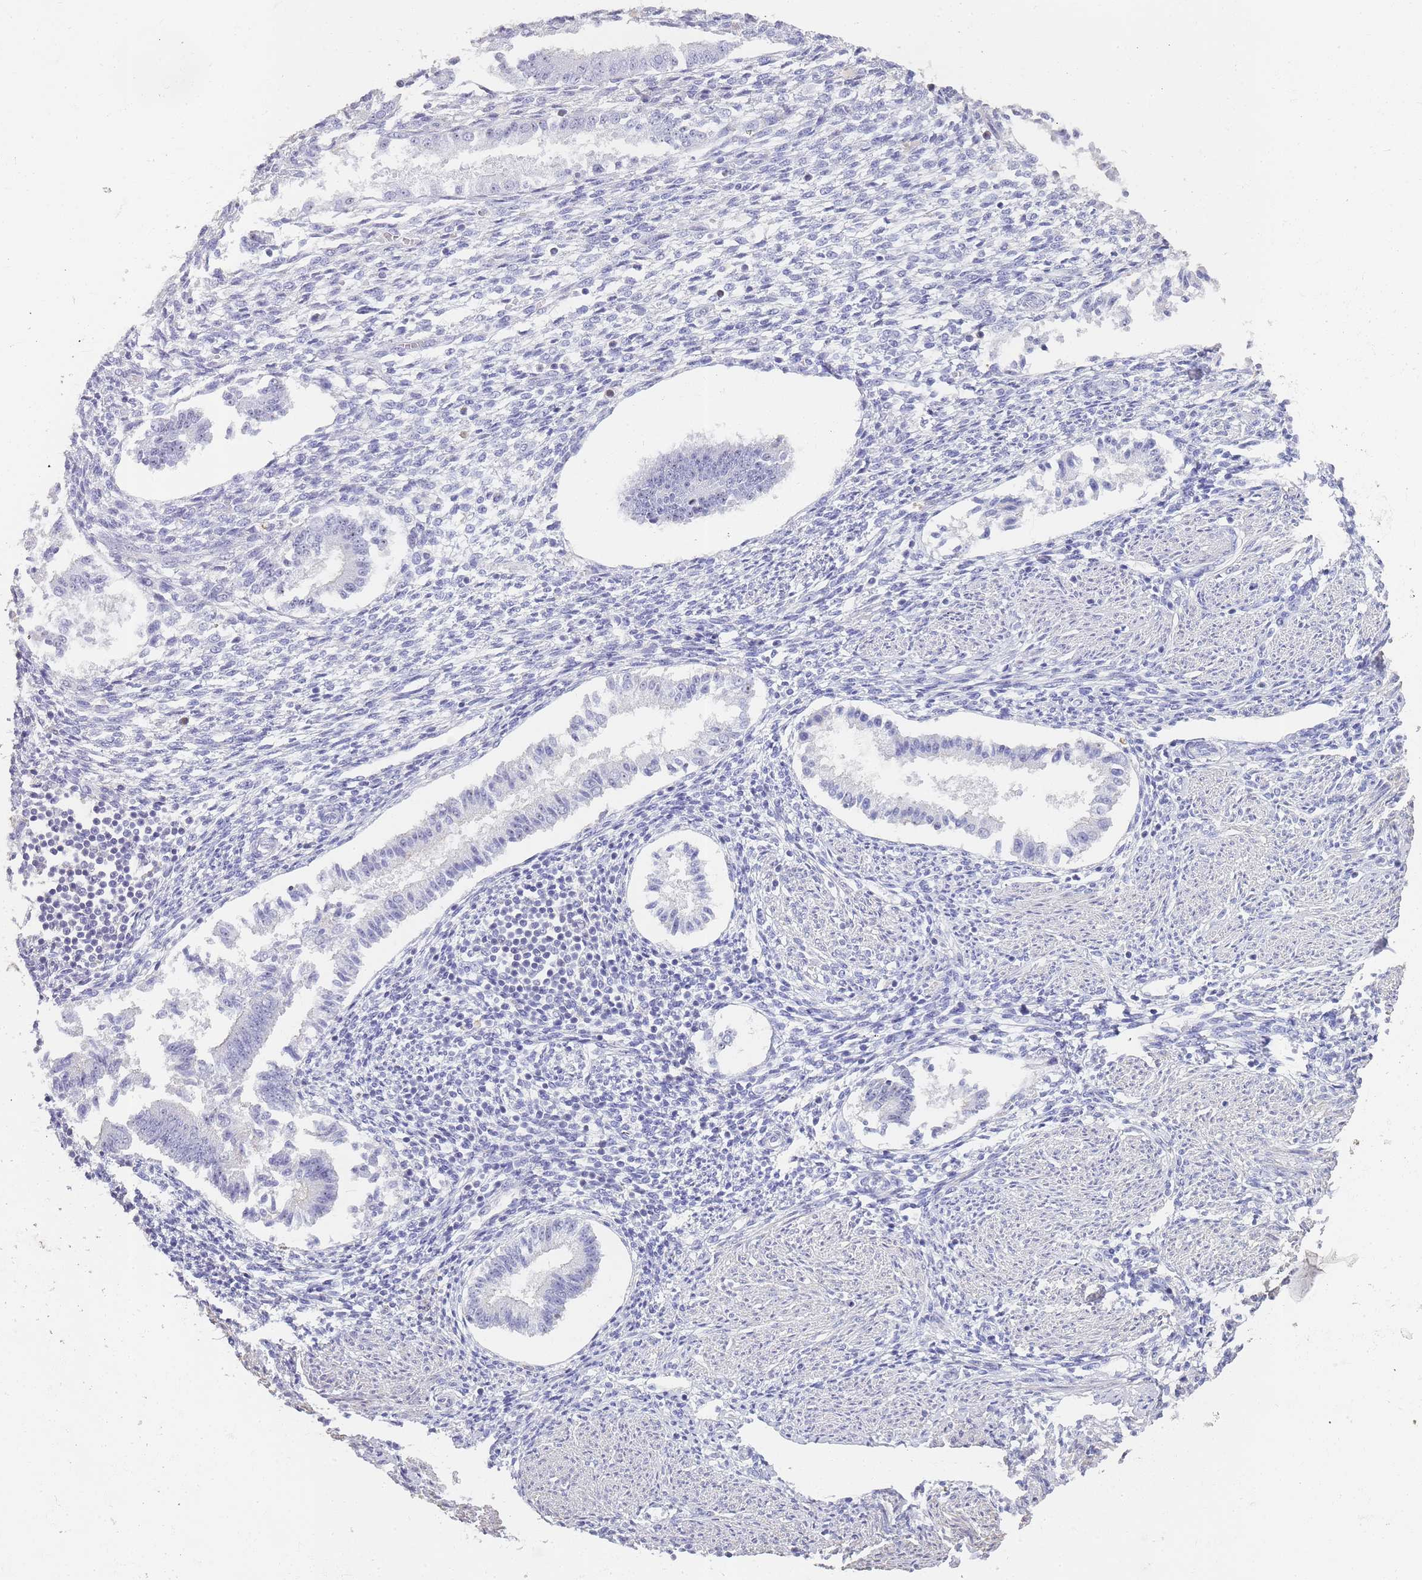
{"staining": {"intensity": "weak", "quantity": "<25%", "location": "nuclear"}, "tissue": "endometrium", "cell_type": "Cells in endometrial stroma", "image_type": "normal", "snomed": [{"axis": "morphology", "description": "Normal tissue, NOS"}, {"axis": "topography", "description": "Uterus"}, {"axis": "topography", "description": "Endometrium"}], "caption": "This is an immunohistochemistry (IHC) image of normal human endometrium. There is no staining in cells in endometrial stroma.", "gene": "NOP14", "patient": {"sex": "female", "age": 48}}